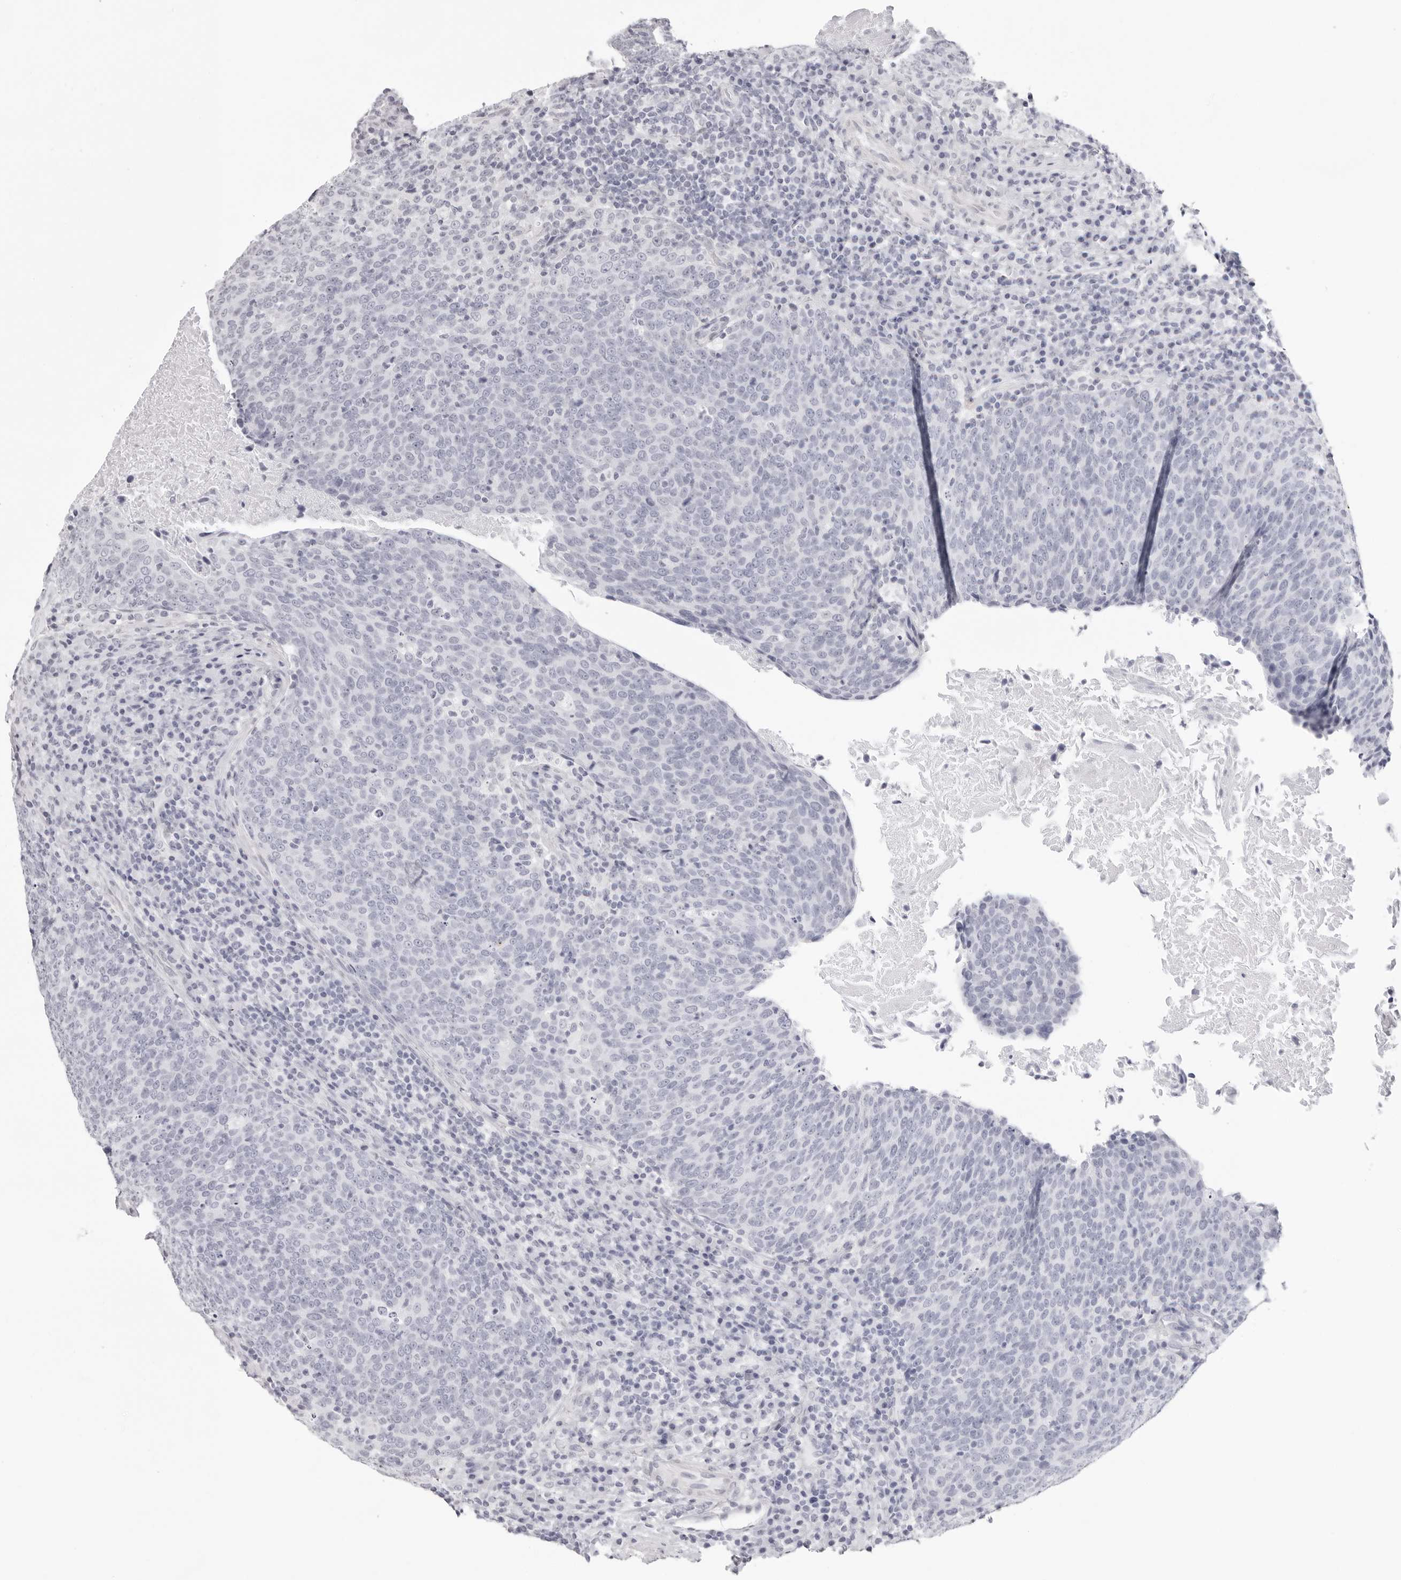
{"staining": {"intensity": "negative", "quantity": "none", "location": "none"}, "tissue": "head and neck cancer", "cell_type": "Tumor cells", "image_type": "cancer", "snomed": [{"axis": "morphology", "description": "Squamous cell carcinoma, NOS"}, {"axis": "morphology", "description": "Squamous cell carcinoma, metastatic, NOS"}, {"axis": "topography", "description": "Lymph node"}, {"axis": "topography", "description": "Head-Neck"}], "caption": "Head and neck cancer was stained to show a protein in brown. There is no significant positivity in tumor cells.", "gene": "INSL3", "patient": {"sex": "male", "age": 62}}